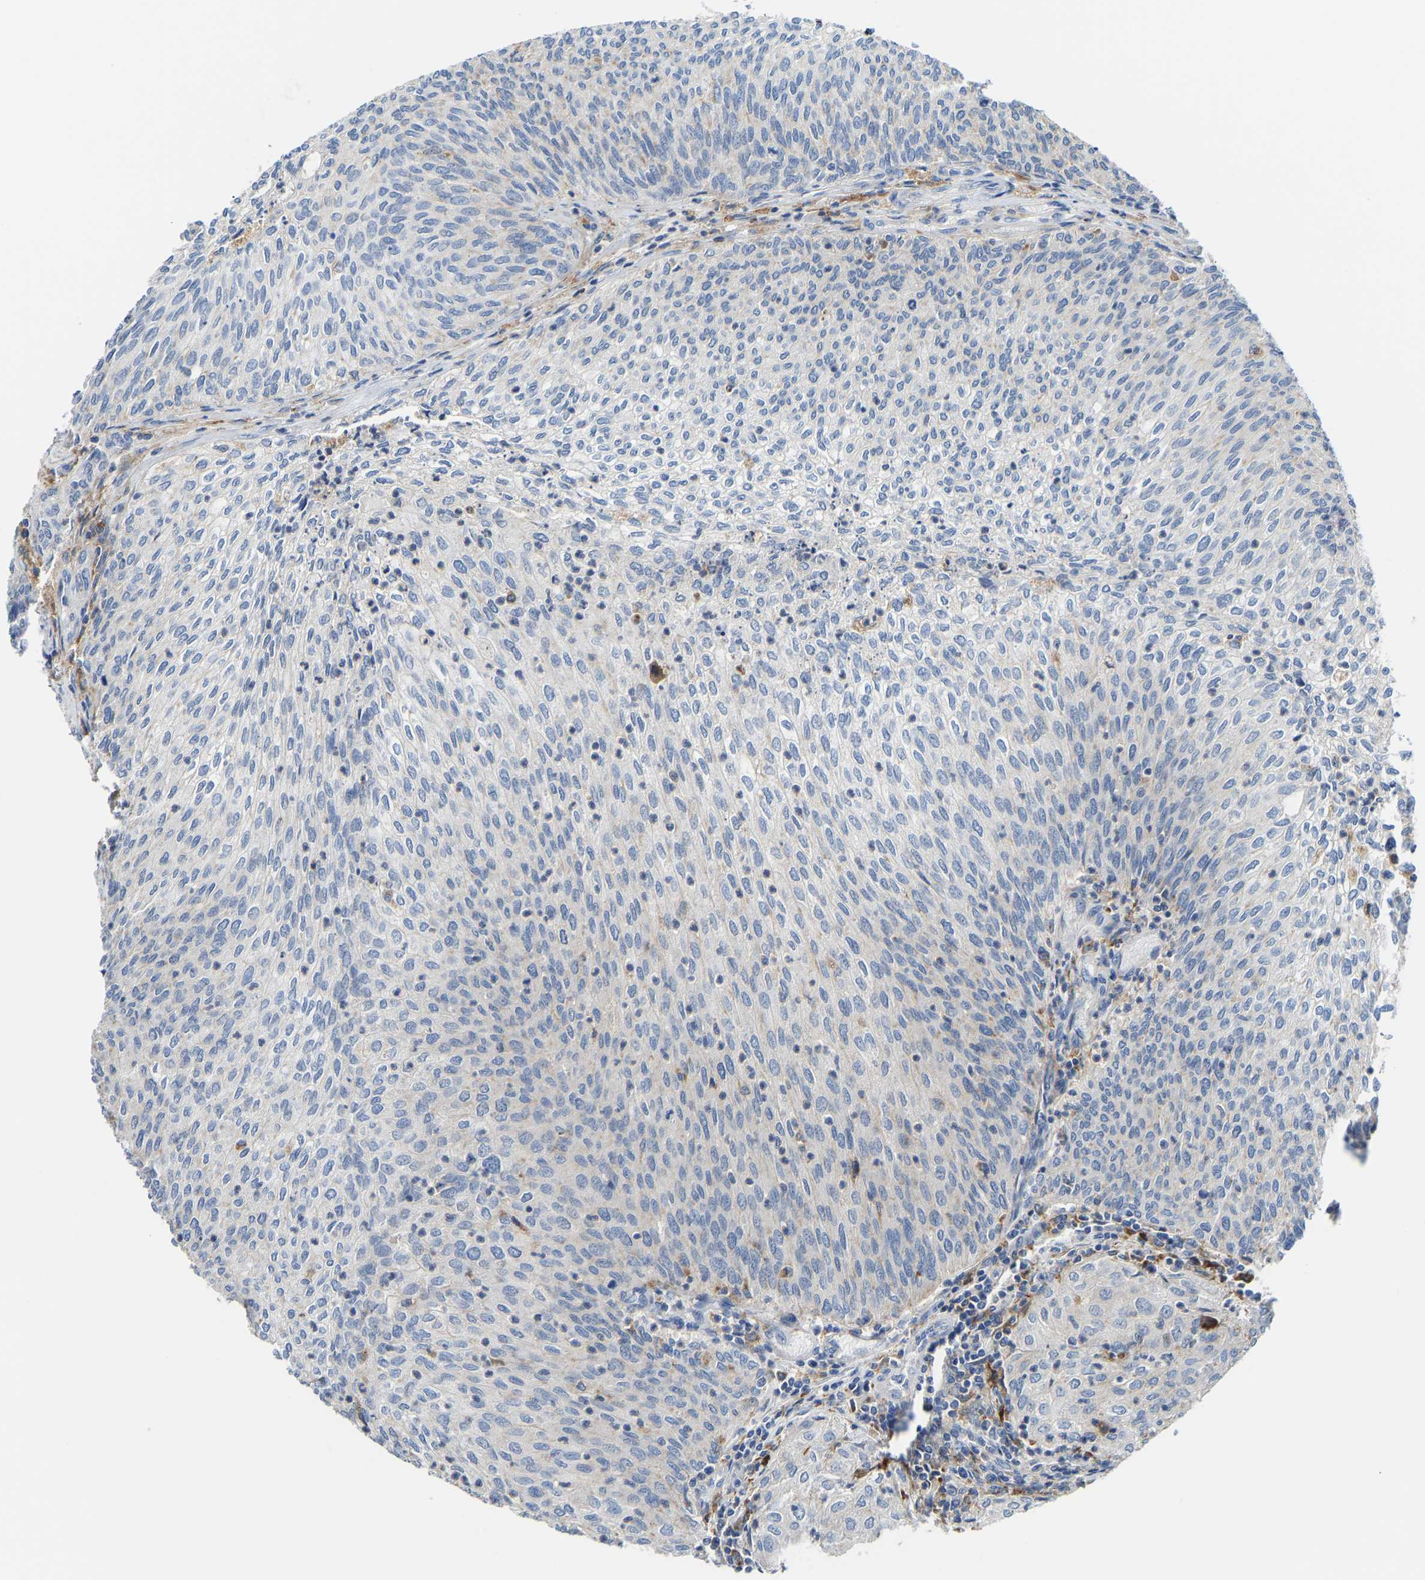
{"staining": {"intensity": "negative", "quantity": "none", "location": "none"}, "tissue": "urothelial cancer", "cell_type": "Tumor cells", "image_type": "cancer", "snomed": [{"axis": "morphology", "description": "Urothelial carcinoma, Low grade"}, {"axis": "topography", "description": "Urinary bladder"}], "caption": "DAB immunohistochemical staining of human urothelial cancer demonstrates no significant staining in tumor cells.", "gene": "ATP6V1E1", "patient": {"sex": "female", "age": 79}}